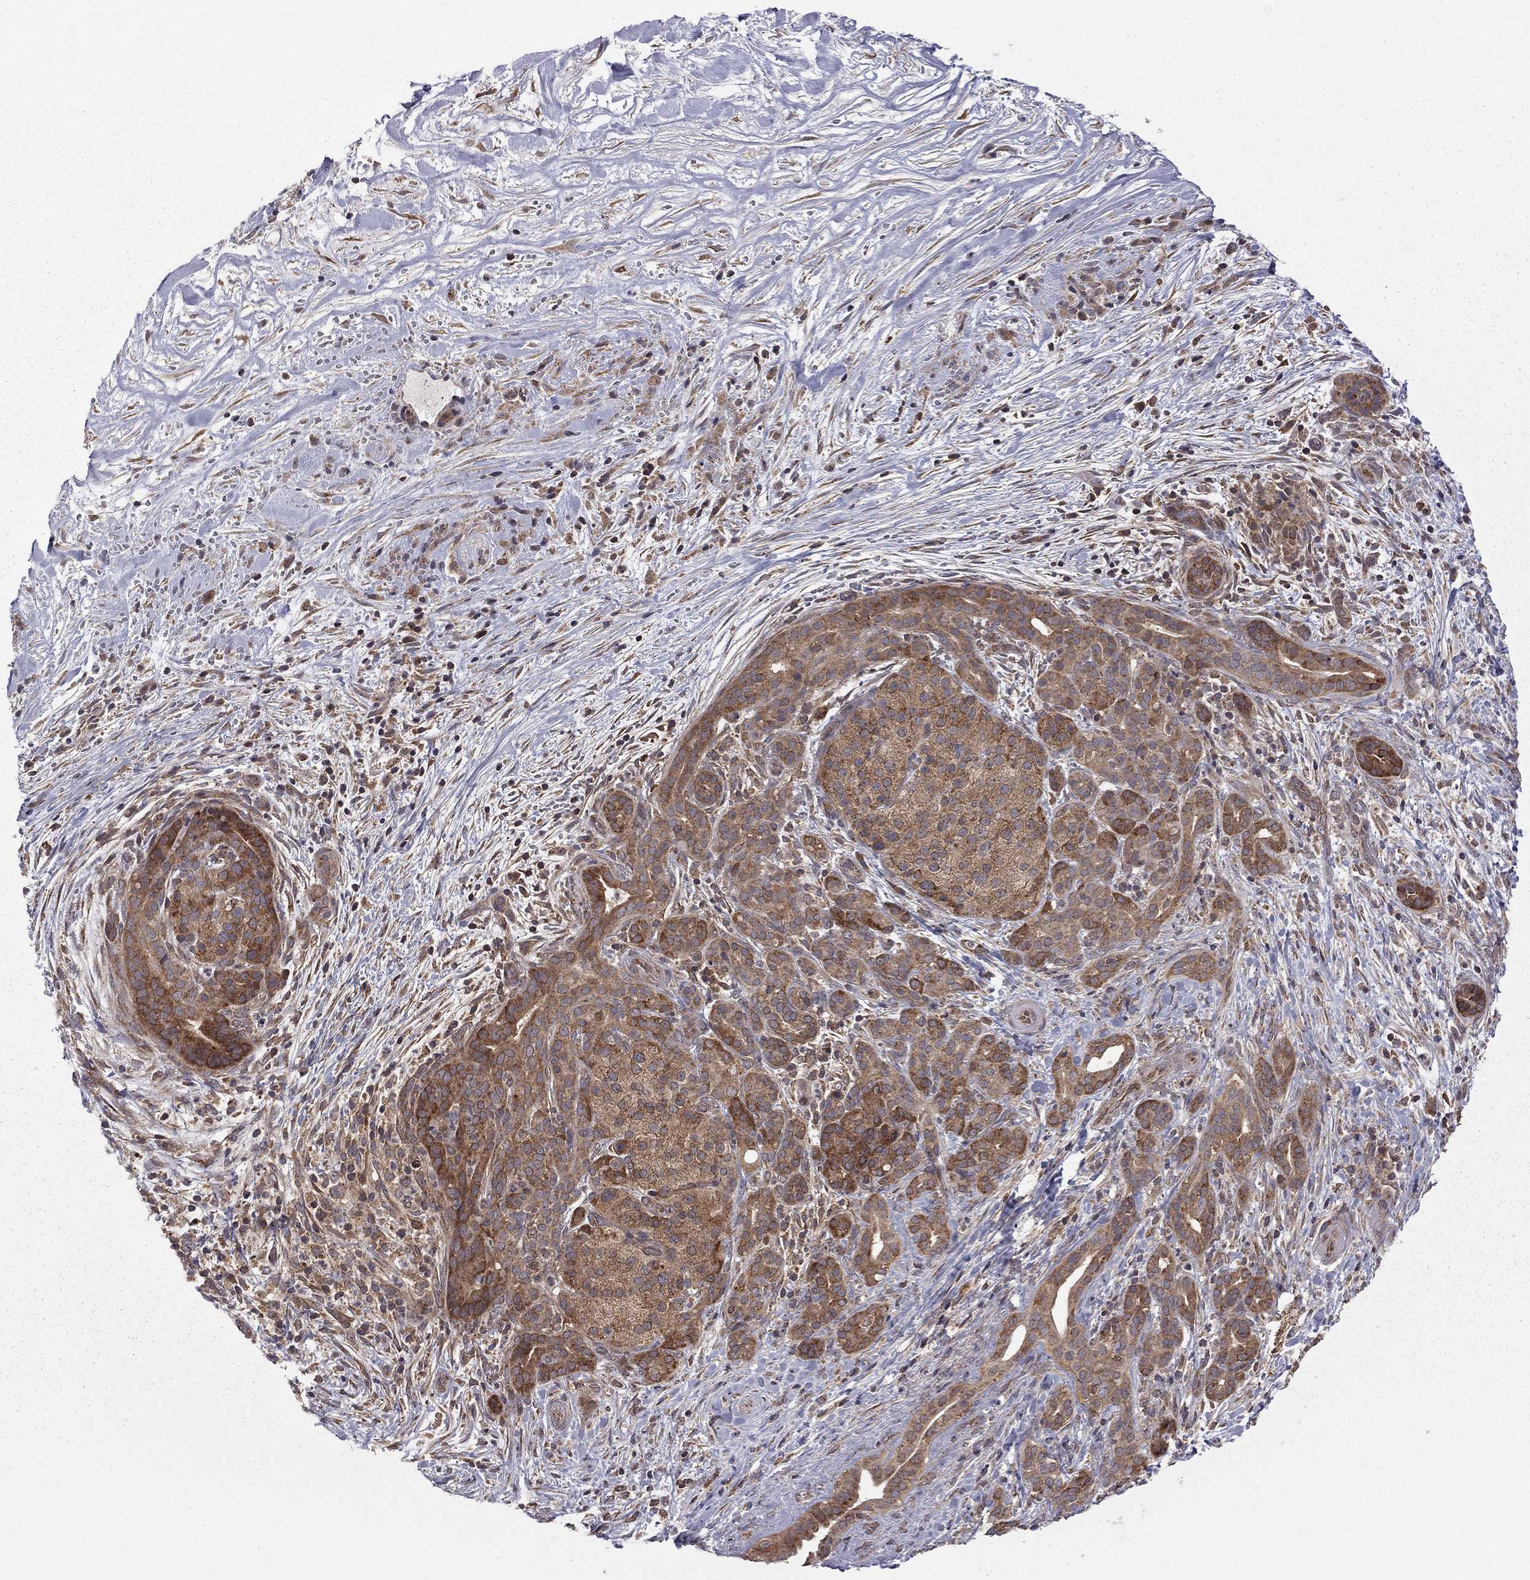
{"staining": {"intensity": "strong", "quantity": ">75%", "location": "cytoplasmic/membranous"}, "tissue": "pancreatic cancer", "cell_type": "Tumor cells", "image_type": "cancer", "snomed": [{"axis": "morphology", "description": "Adenocarcinoma, NOS"}, {"axis": "topography", "description": "Pancreas"}], "caption": "Immunohistochemical staining of human pancreatic adenocarcinoma shows high levels of strong cytoplasmic/membranous positivity in approximately >75% of tumor cells.", "gene": "NAA50", "patient": {"sex": "male", "age": 44}}